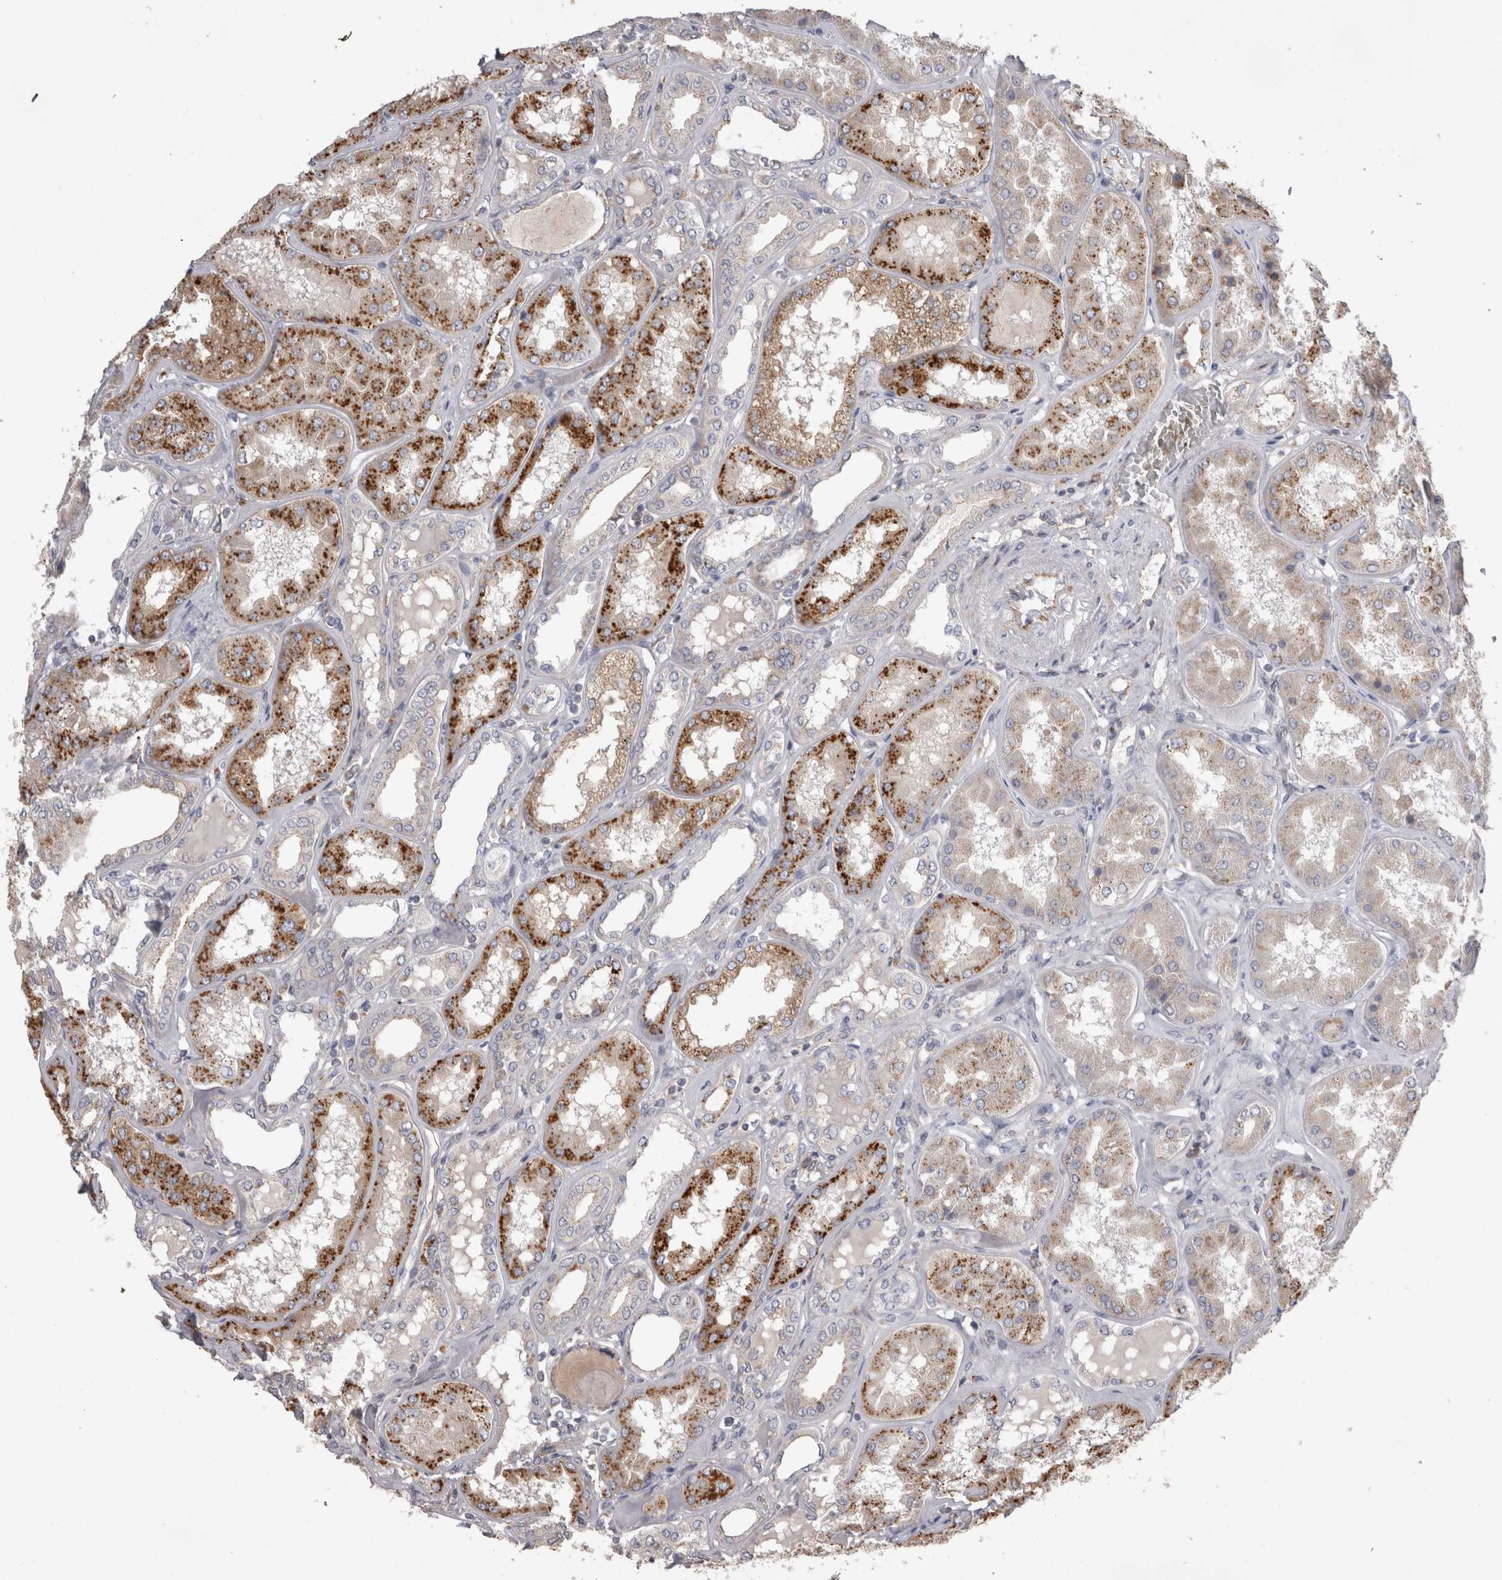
{"staining": {"intensity": "weak", "quantity": "<25%", "location": "cytoplasmic/membranous"}, "tissue": "kidney", "cell_type": "Cells in glomeruli", "image_type": "normal", "snomed": [{"axis": "morphology", "description": "Normal tissue, NOS"}, {"axis": "topography", "description": "Kidney"}], "caption": "Immunohistochemical staining of benign human kidney demonstrates no significant positivity in cells in glomeruli. (DAB (3,3'-diaminobenzidine) immunohistochemistry visualized using brightfield microscopy, high magnification).", "gene": "STRADB", "patient": {"sex": "female", "age": 56}}